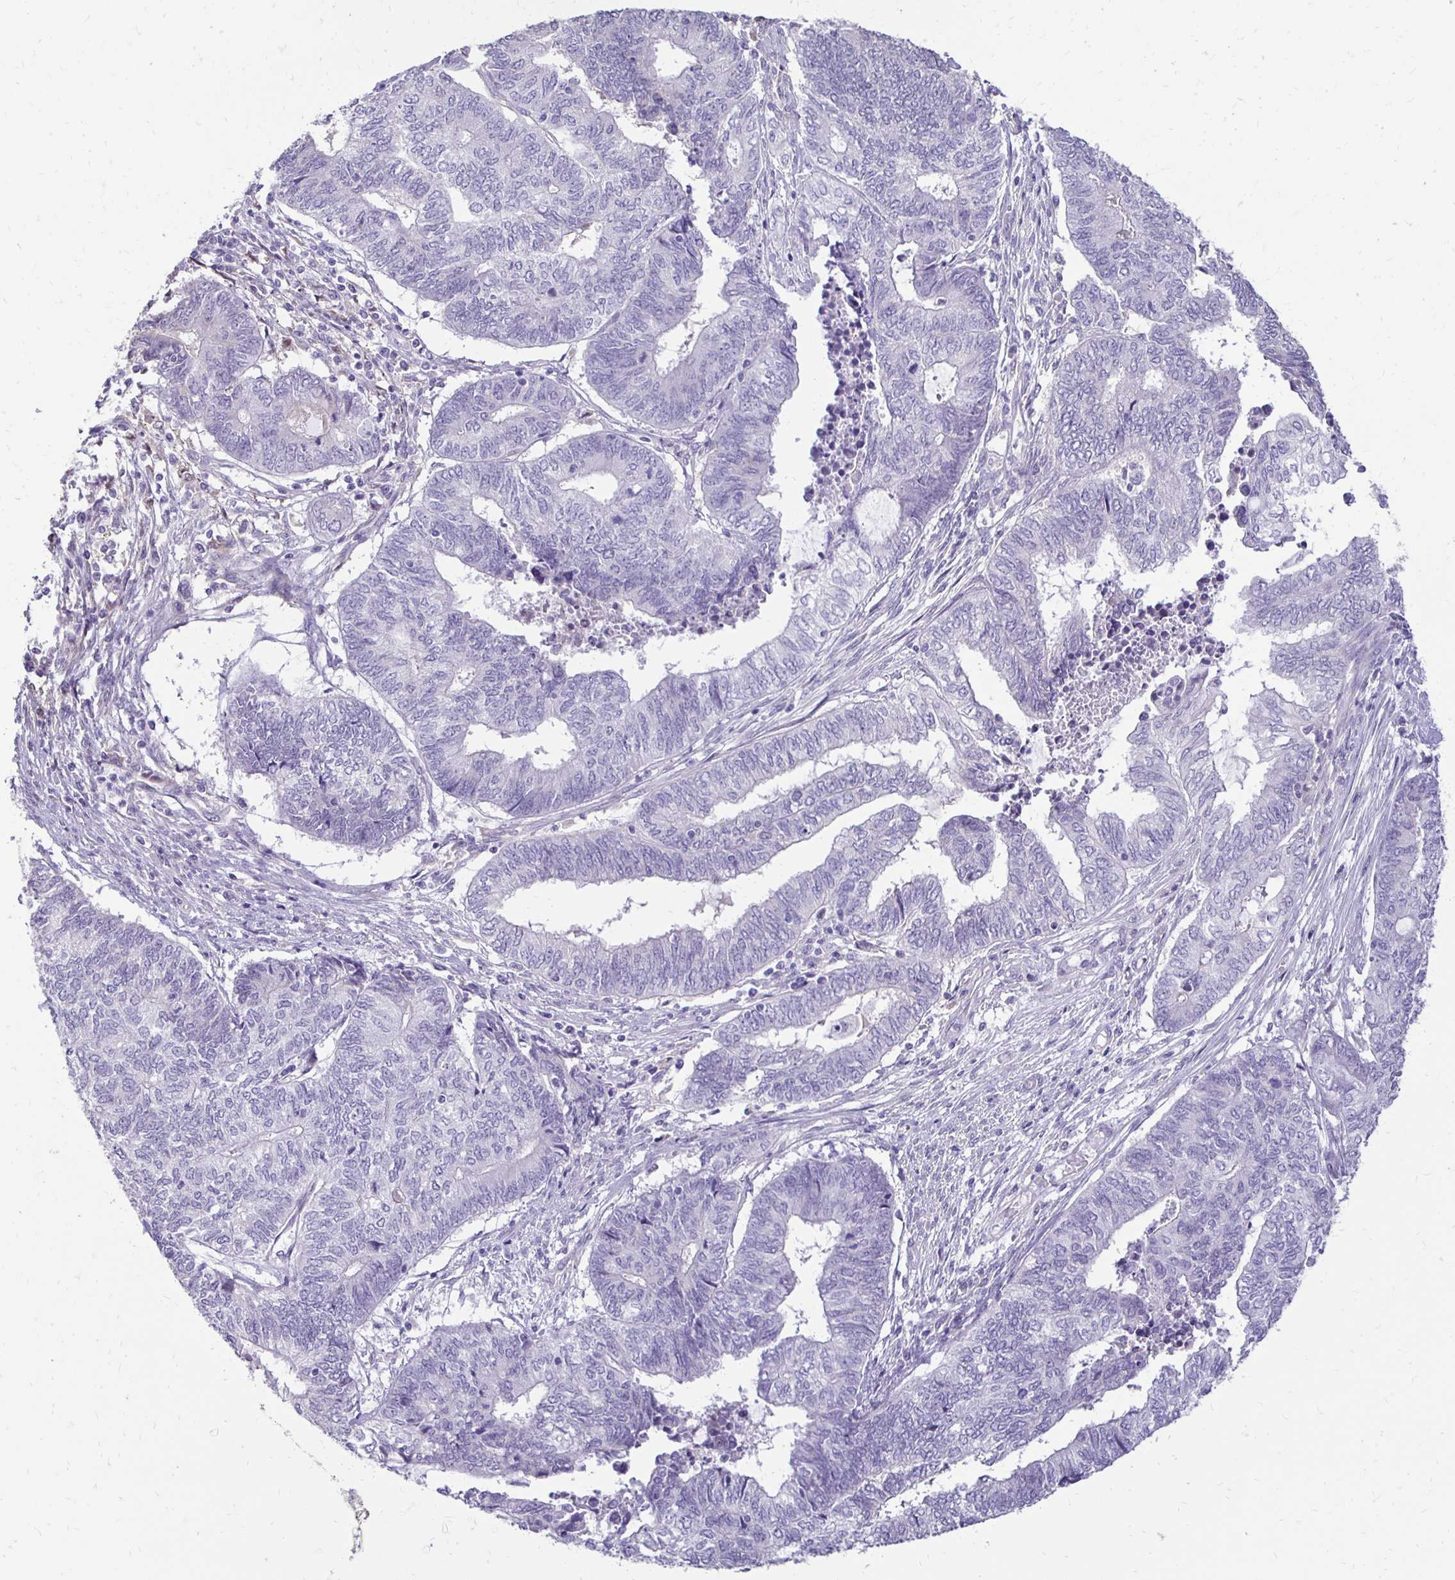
{"staining": {"intensity": "negative", "quantity": "none", "location": "none"}, "tissue": "endometrial cancer", "cell_type": "Tumor cells", "image_type": "cancer", "snomed": [{"axis": "morphology", "description": "Adenocarcinoma, NOS"}, {"axis": "topography", "description": "Uterus"}, {"axis": "topography", "description": "Endometrium"}], "caption": "Immunohistochemistry (IHC) of adenocarcinoma (endometrial) demonstrates no staining in tumor cells.", "gene": "GAS2", "patient": {"sex": "female", "age": 70}}